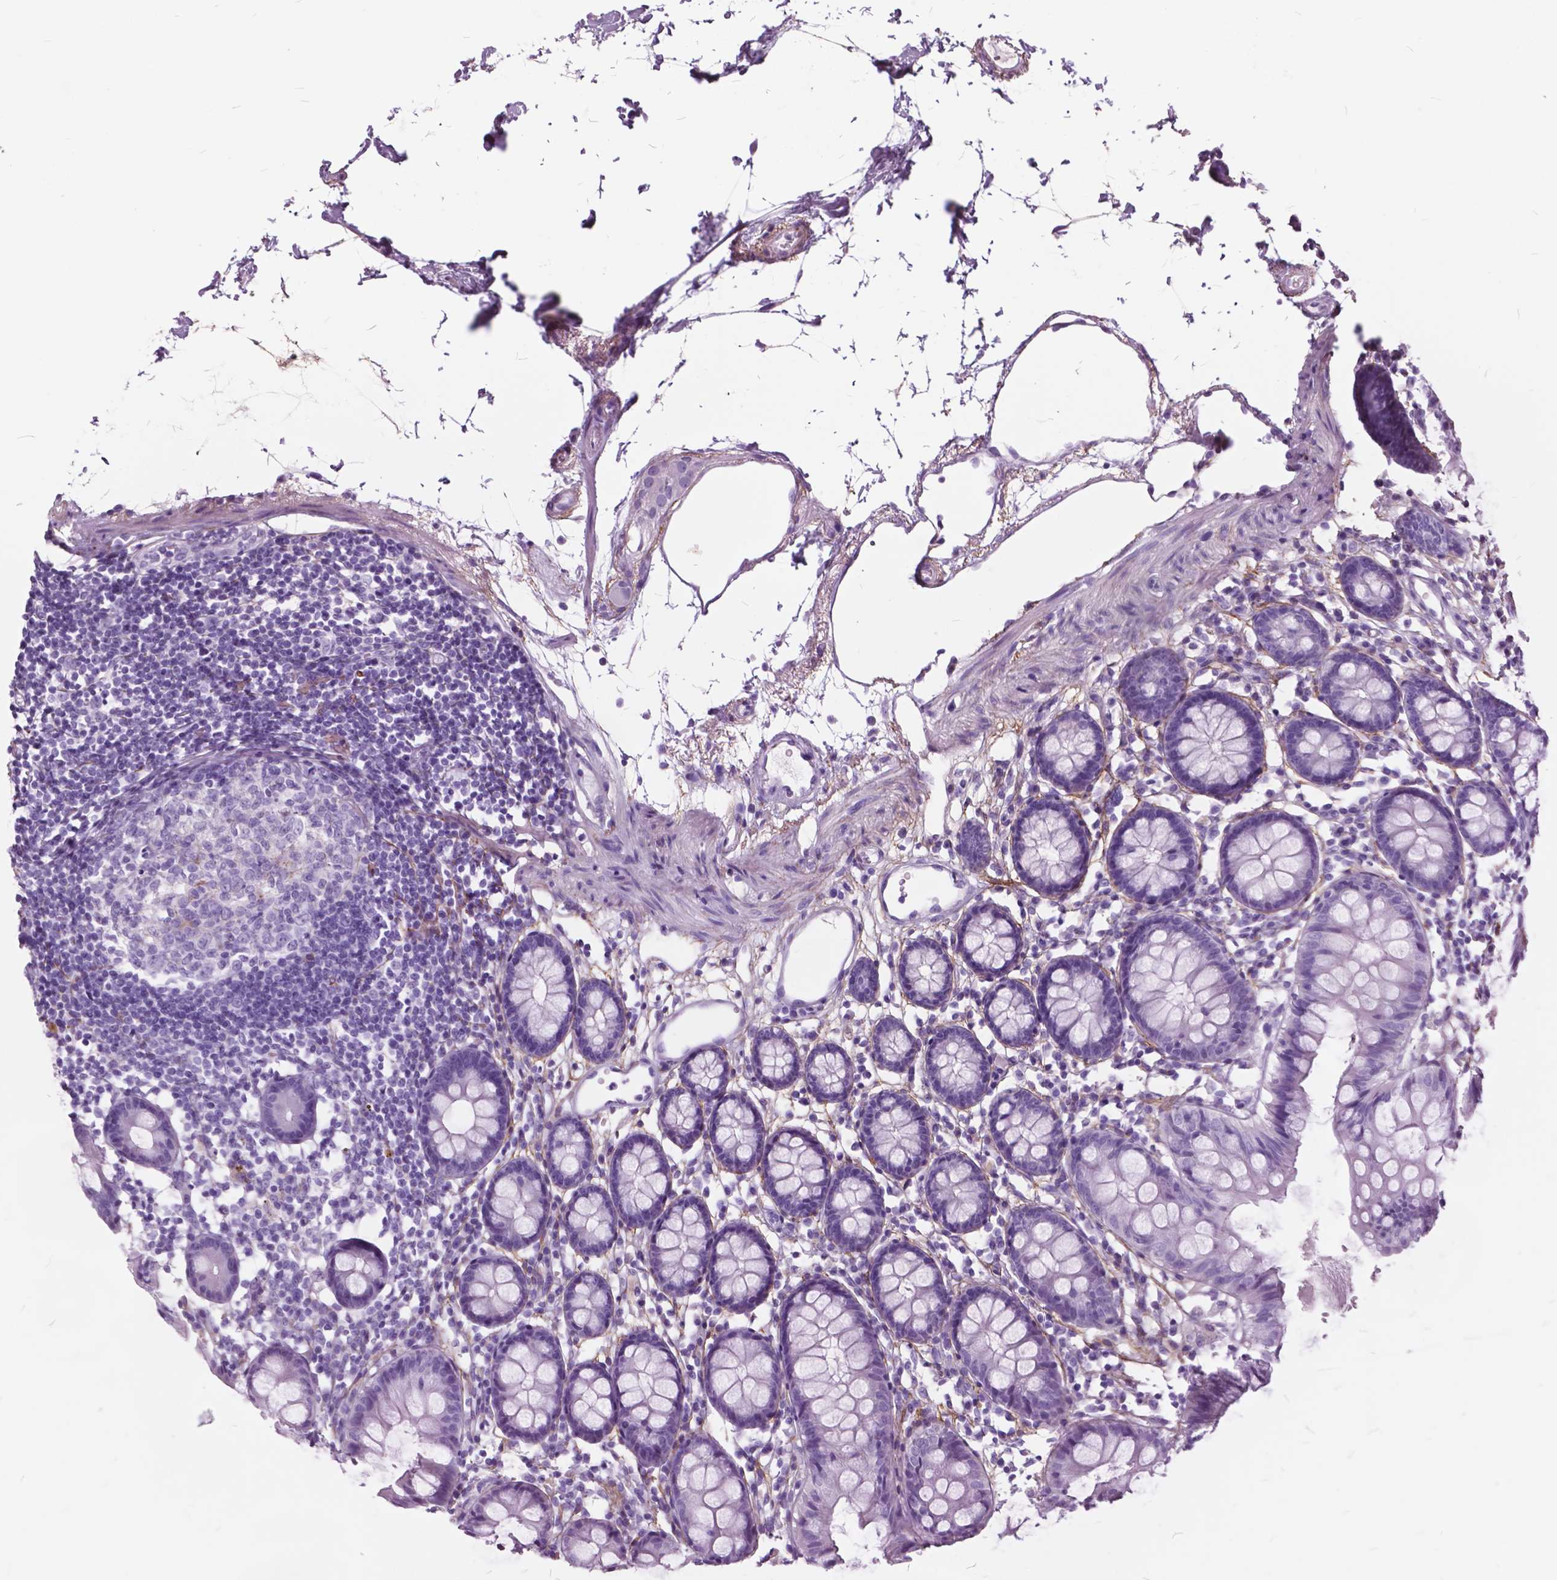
{"staining": {"intensity": "negative", "quantity": "none", "location": "none"}, "tissue": "colon", "cell_type": "Endothelial cells", "image_type": "normal", "snomed": [{"axis": "morphology", "description": "Normal tissue, NOS"}, {"axis": "topography", "description": "Colon"}], "caption": "The image demonstrates no significant positivity in endothelial cells of colon.", "gene": "GDF9", "patient": {"sex": "female", "age": 84}}